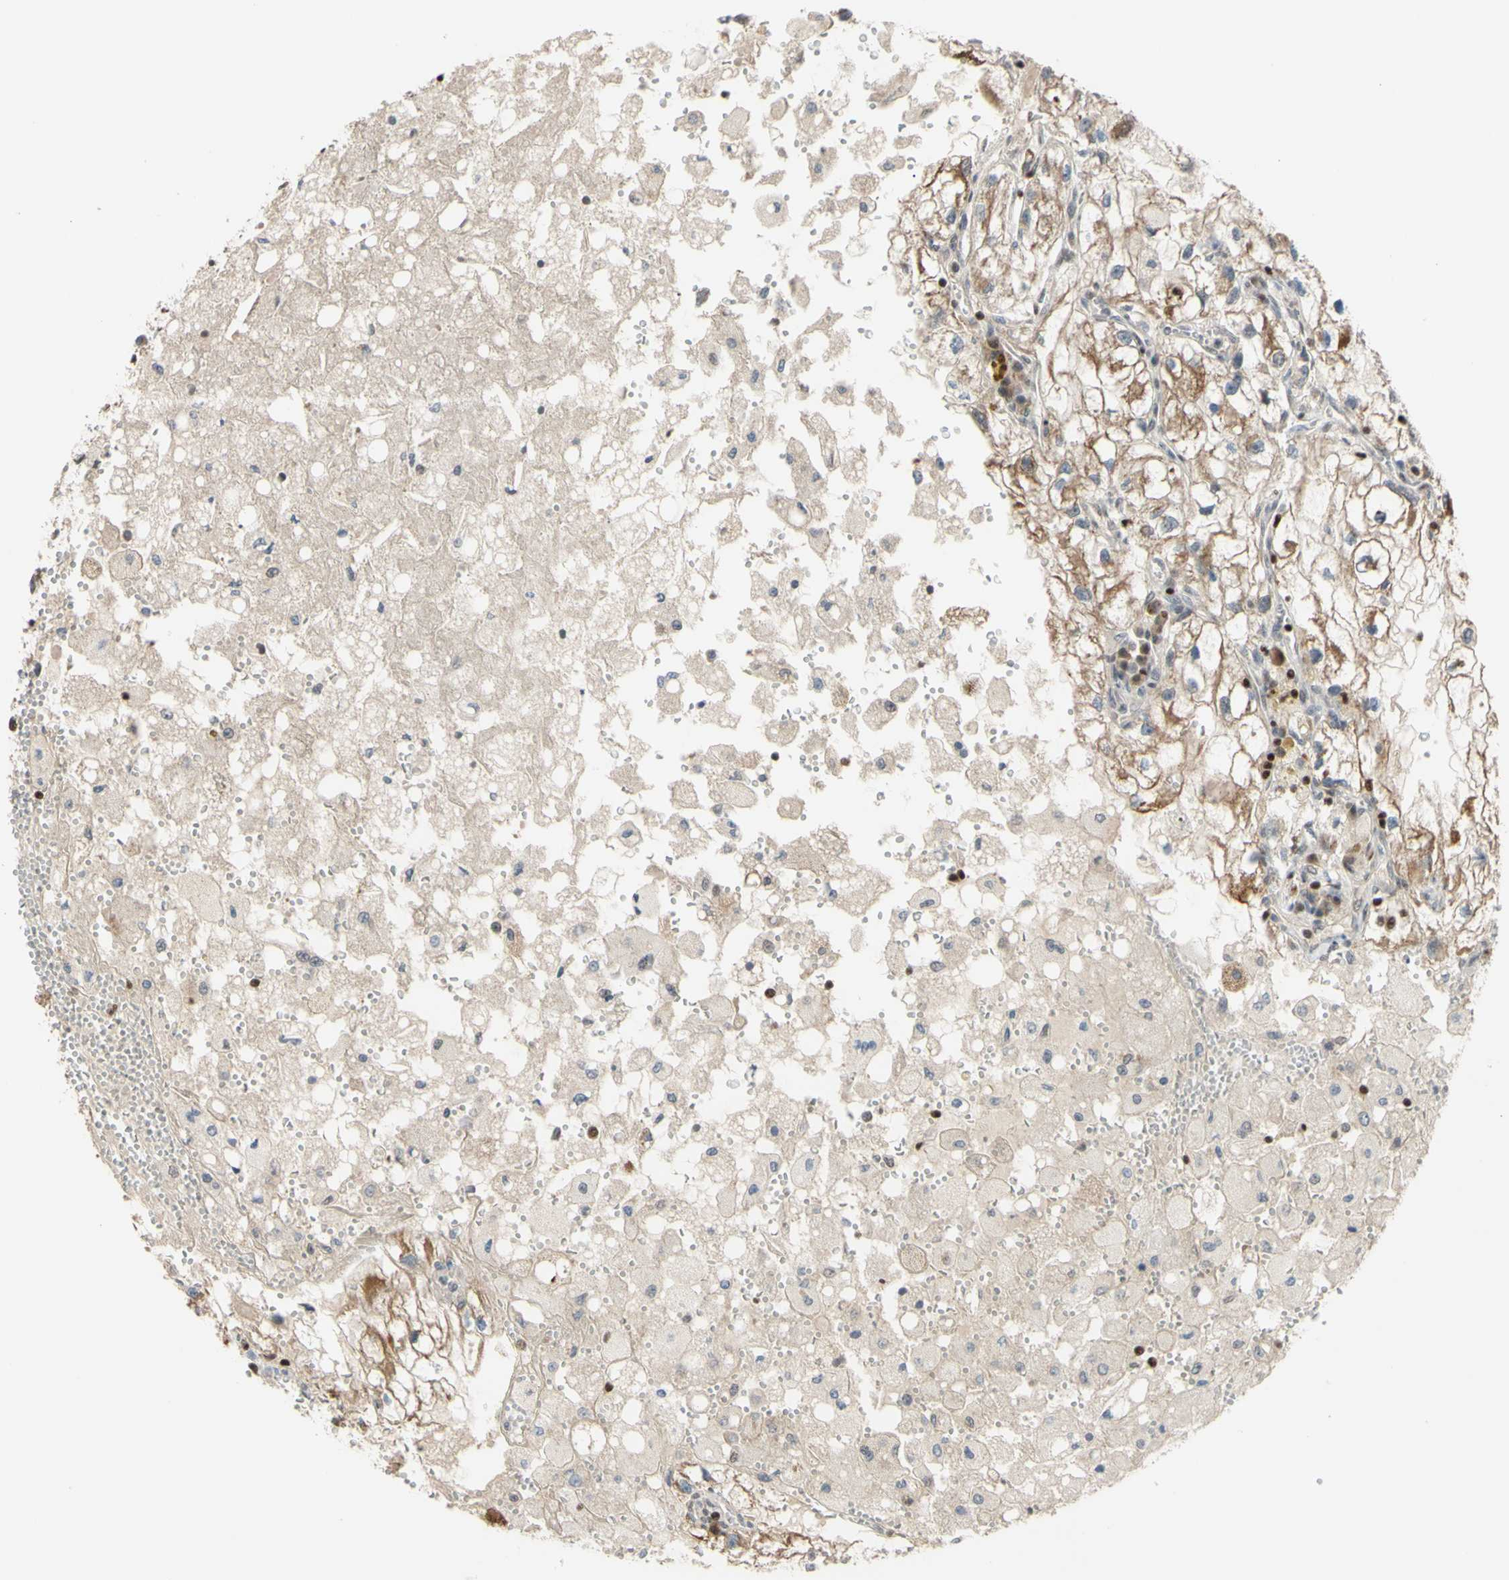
{"staining": {"intensity": "moderate", "quantity": ">75%", "location": "cytoplasmic/membranous"}, "tissue": "renal cancer", "cell_type": "Tumor cells", "image_type": "cancer", "snomed": [{"axis": "morphology", "description": "Adenocarcinoma, NOS"}, {"axis": "topography", "description": "Kidney"}], "caption": "A medium amount of moderate cytoplasmic/membranous staining is identified in approximately >75% of tumor cells in adenocarcinoma (renal) tissue.", "gene": "SP4", "patient": {"sex": "female", "age": 70}}